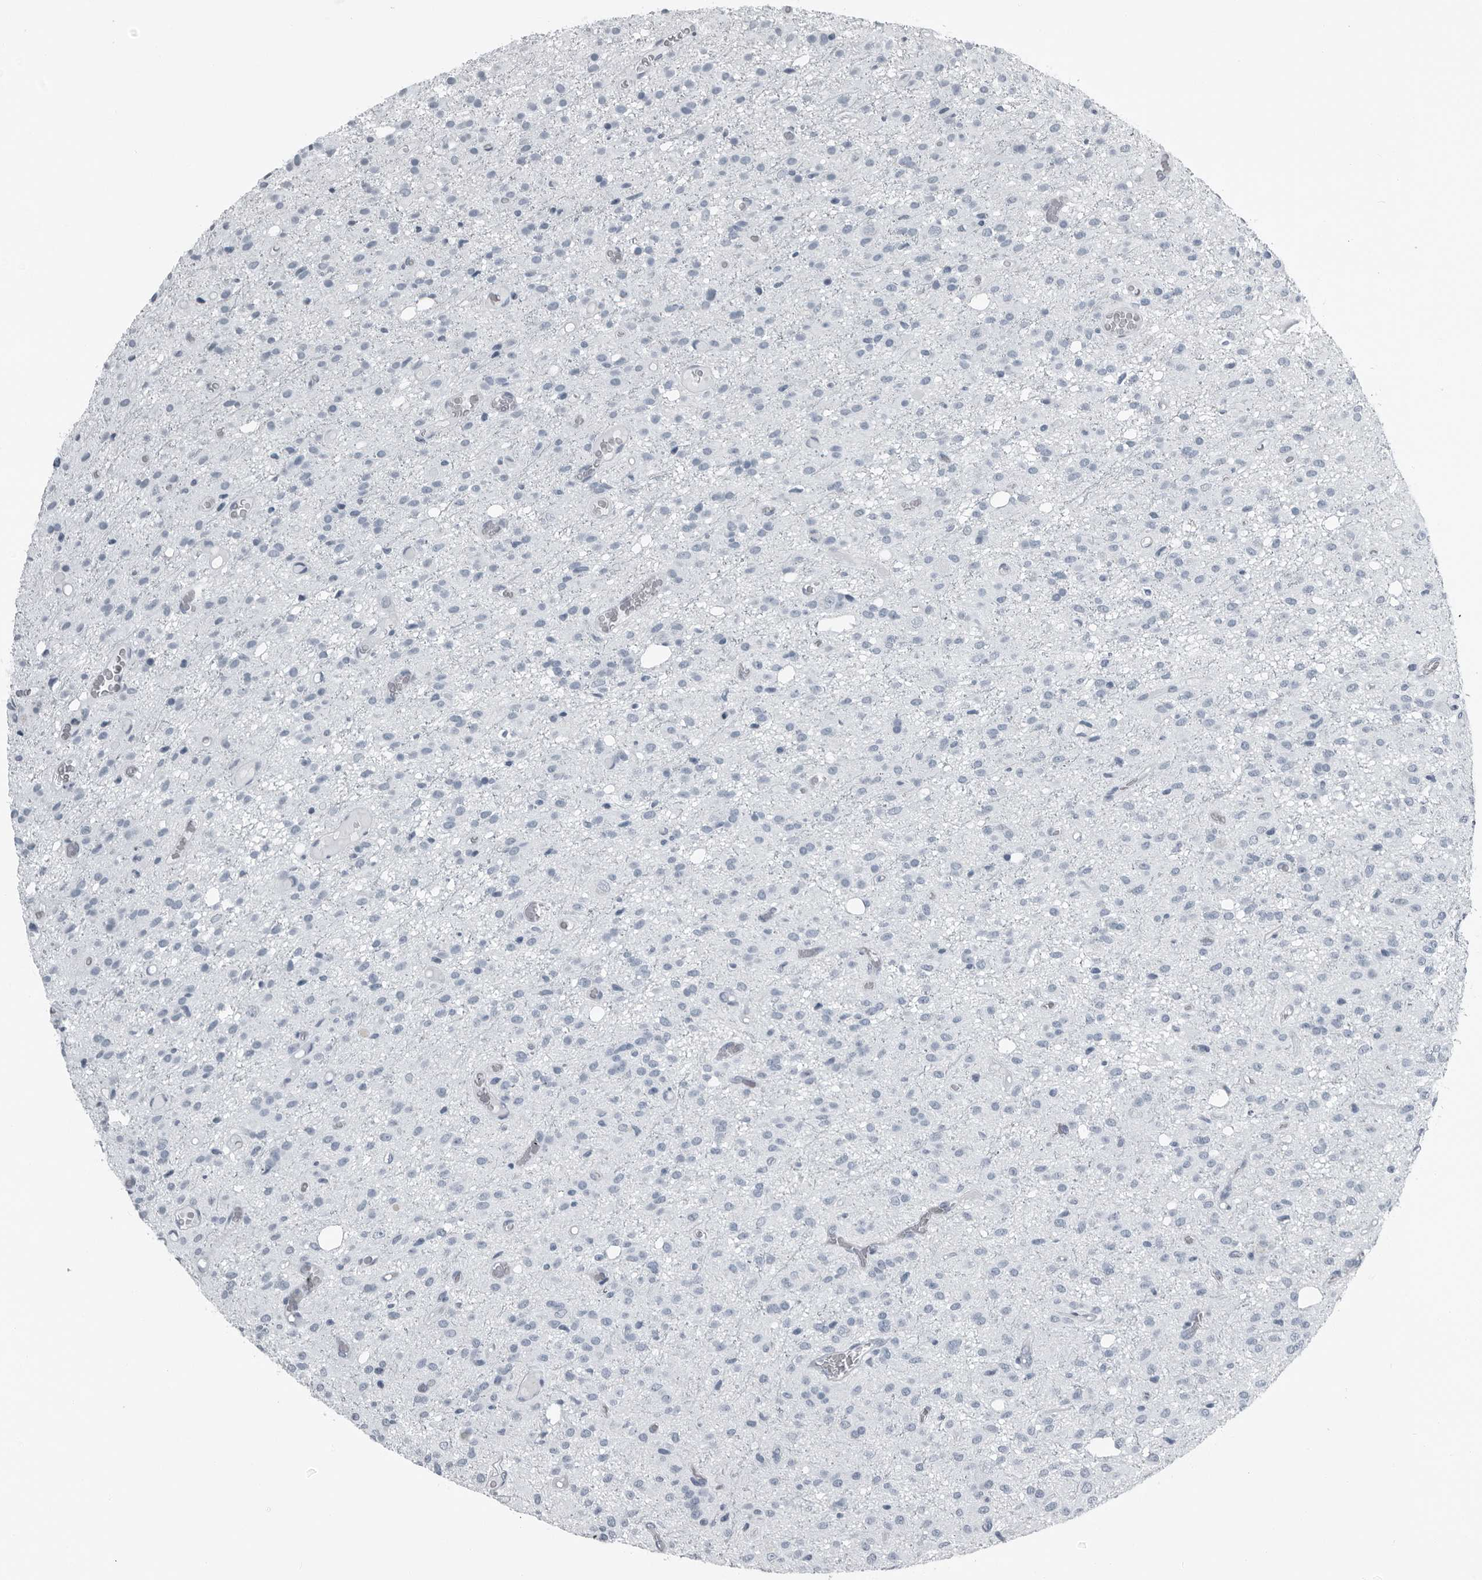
{"staining": {"intensity": "negative", "quantity": "none", "location": "none"}, "tissue": "glioma", "cell_type": "Tumor cells", "image_type": "cancer", "snomed": [{"axis": "morphology", "description": "Glioma, malignant, High grade"}, {"axis": "topography", "description": "Brain"}], "caption": "Tumor cells show no significant protein staining in high-grade glioma (malignant).", "gene": "PRSS1", "patient": {"sex": "female", "age": 59}}